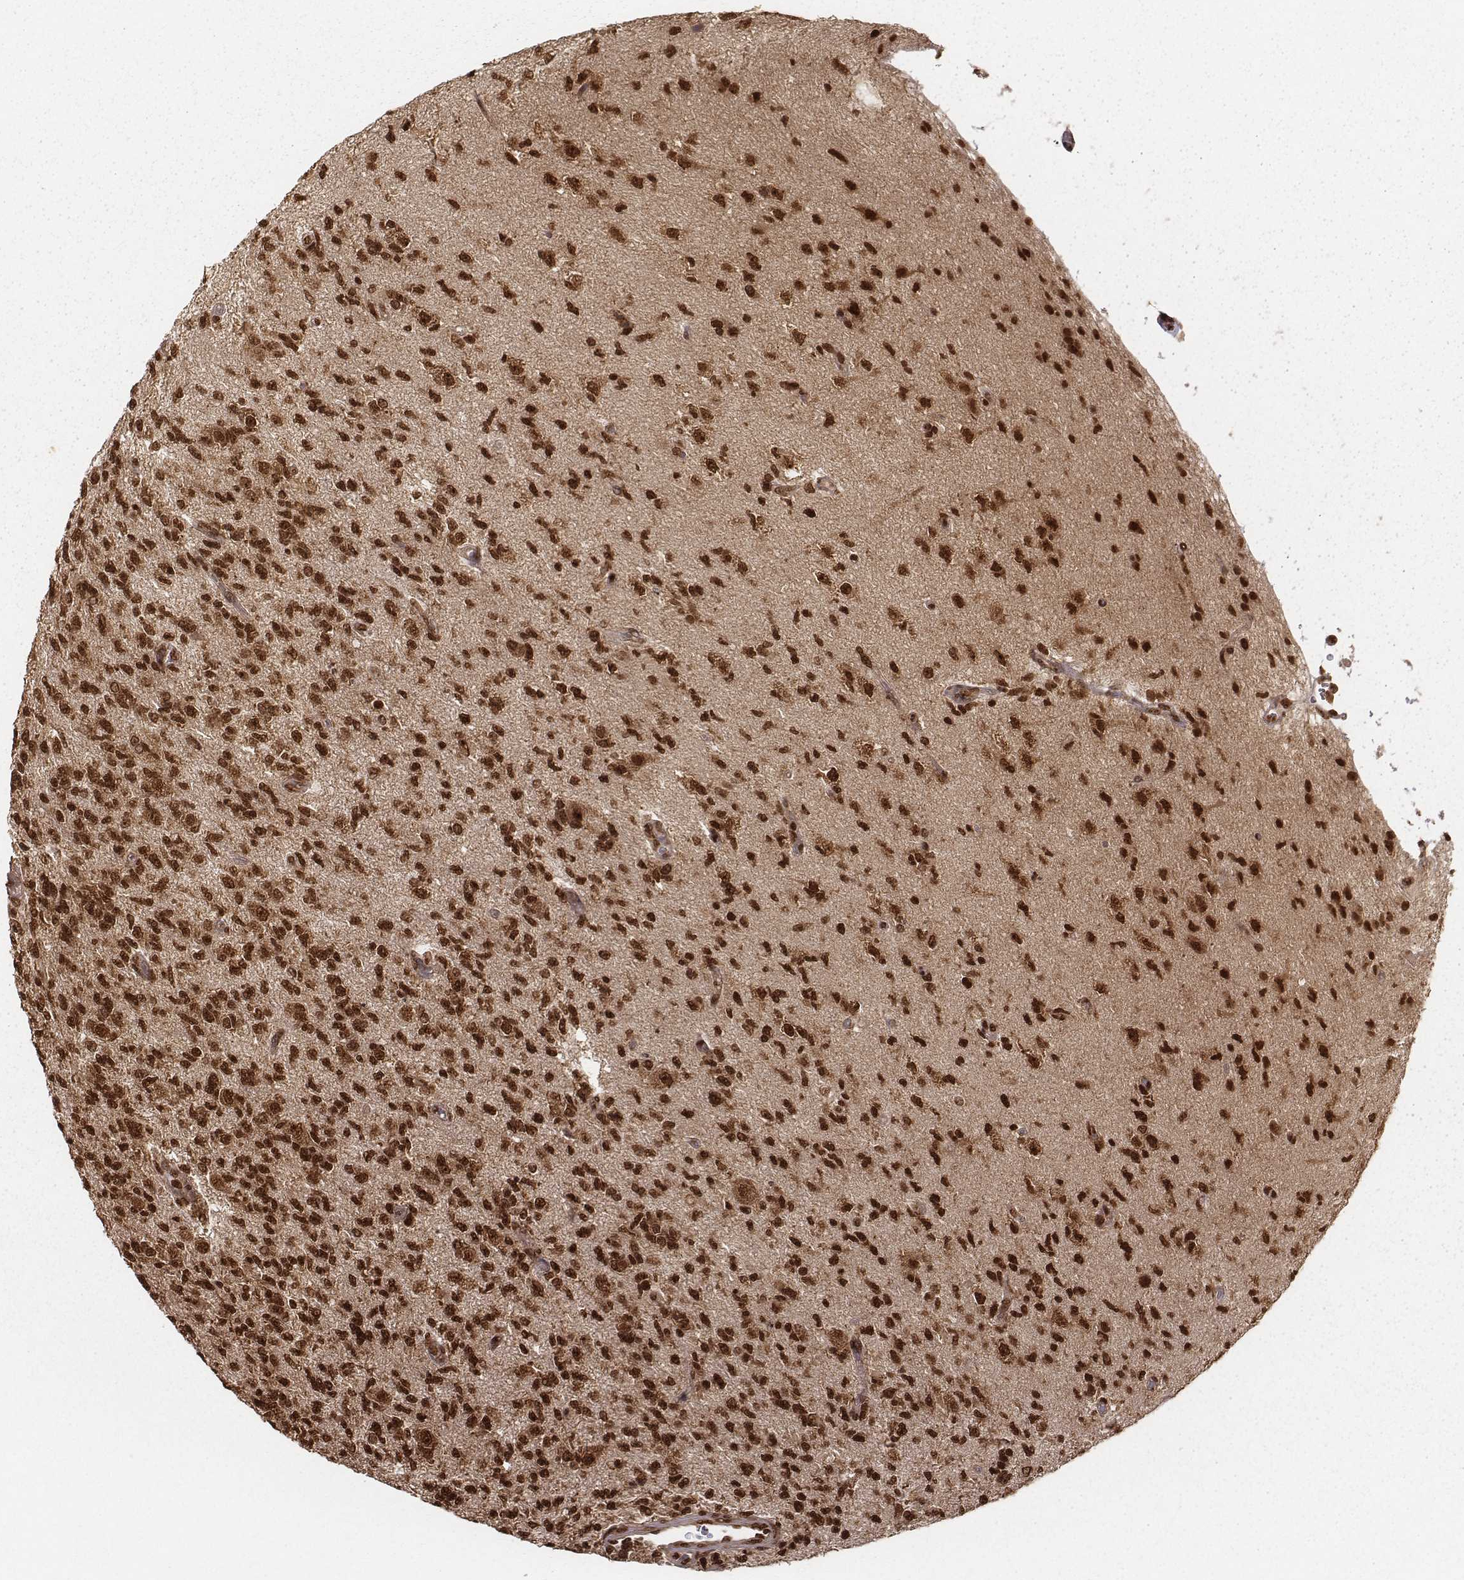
{"staining": {"intensity": "moderate", "quantity": ">75%", "location": "cytoplasmic/membranous"}, "tissue": "glioma", "cell_type": "Tumor cells", "image_type": "cancer", "snomed": [{"axis": "morphology", "description": "Glioma, malignant, High grade"}, {"axis": "topography", "description": "Brain"}], "caption": "This histopathology image demonstrates immunohistochemistry staining of malignant glioma (high-grade), with medium moderate cytoplasmic/membranous expression in about >75% of tumor cells.", "gene": "NFX1", "patient": {"sex": "male", "age": 56}}